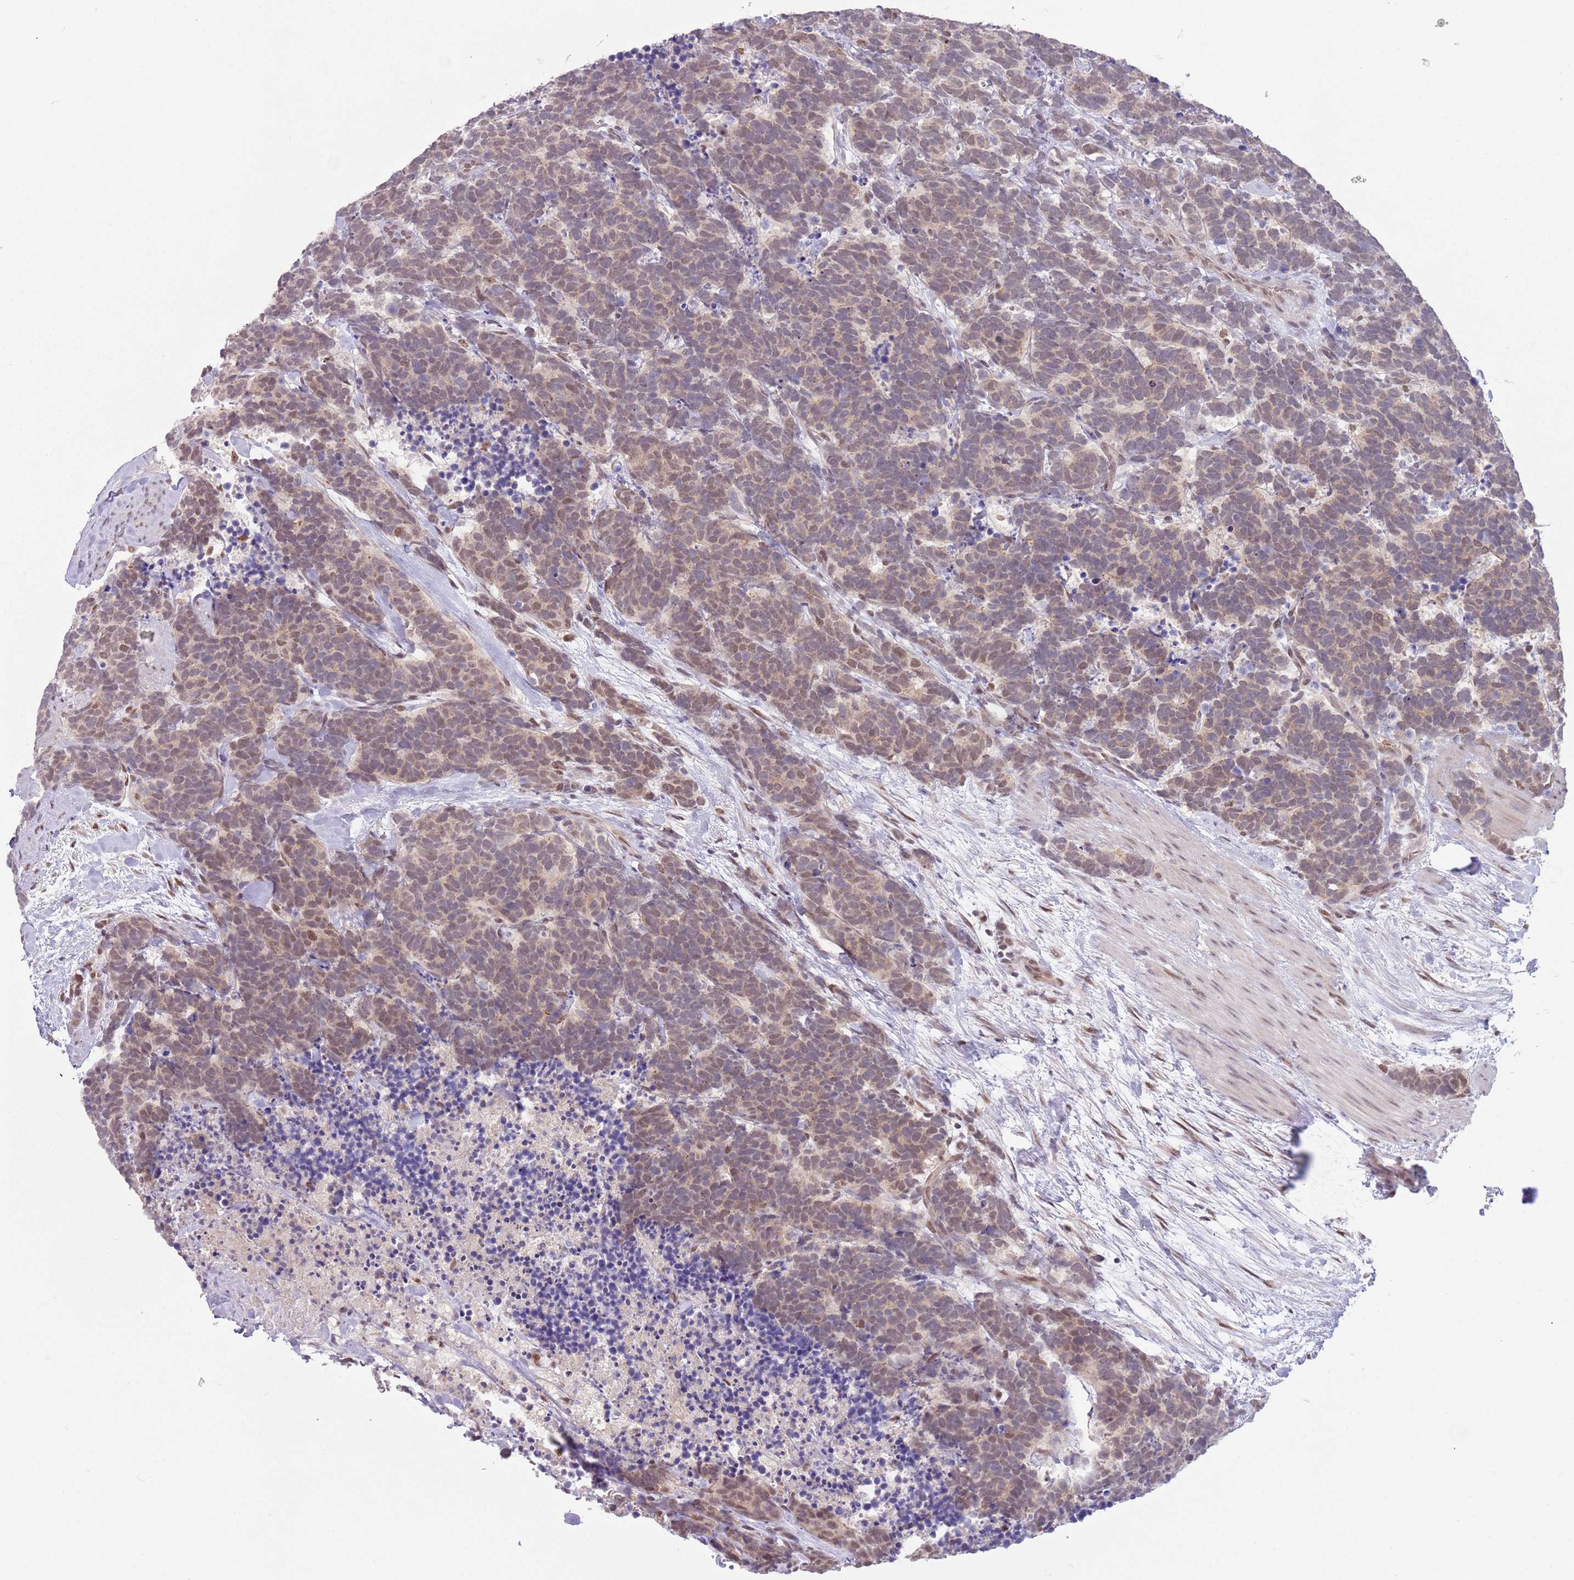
{"staining": {"intensity": "weak", "quantity": ">75%", "location": "cytoplasmic/membranous"}, "tissue": "carcinoid", "cell_type": "Tumor cells", "image_type": "cancer", "snomed": [{"axis": "morphology", "description": "Carcinoma, NOS"}, {"axis": "morphology", "description": "Carcinoid, malignant, NOS"}, {"axis": "topography", "description": "Prostate"}], "caption": "Immunohistochemical staining of human malignant carcinoid displays low levels of weak cytoplasmic/membranous positivity in about >75% of tumor cells.", "gene": "TM2D1", "patient": {"sex": "male", "age": 57}}